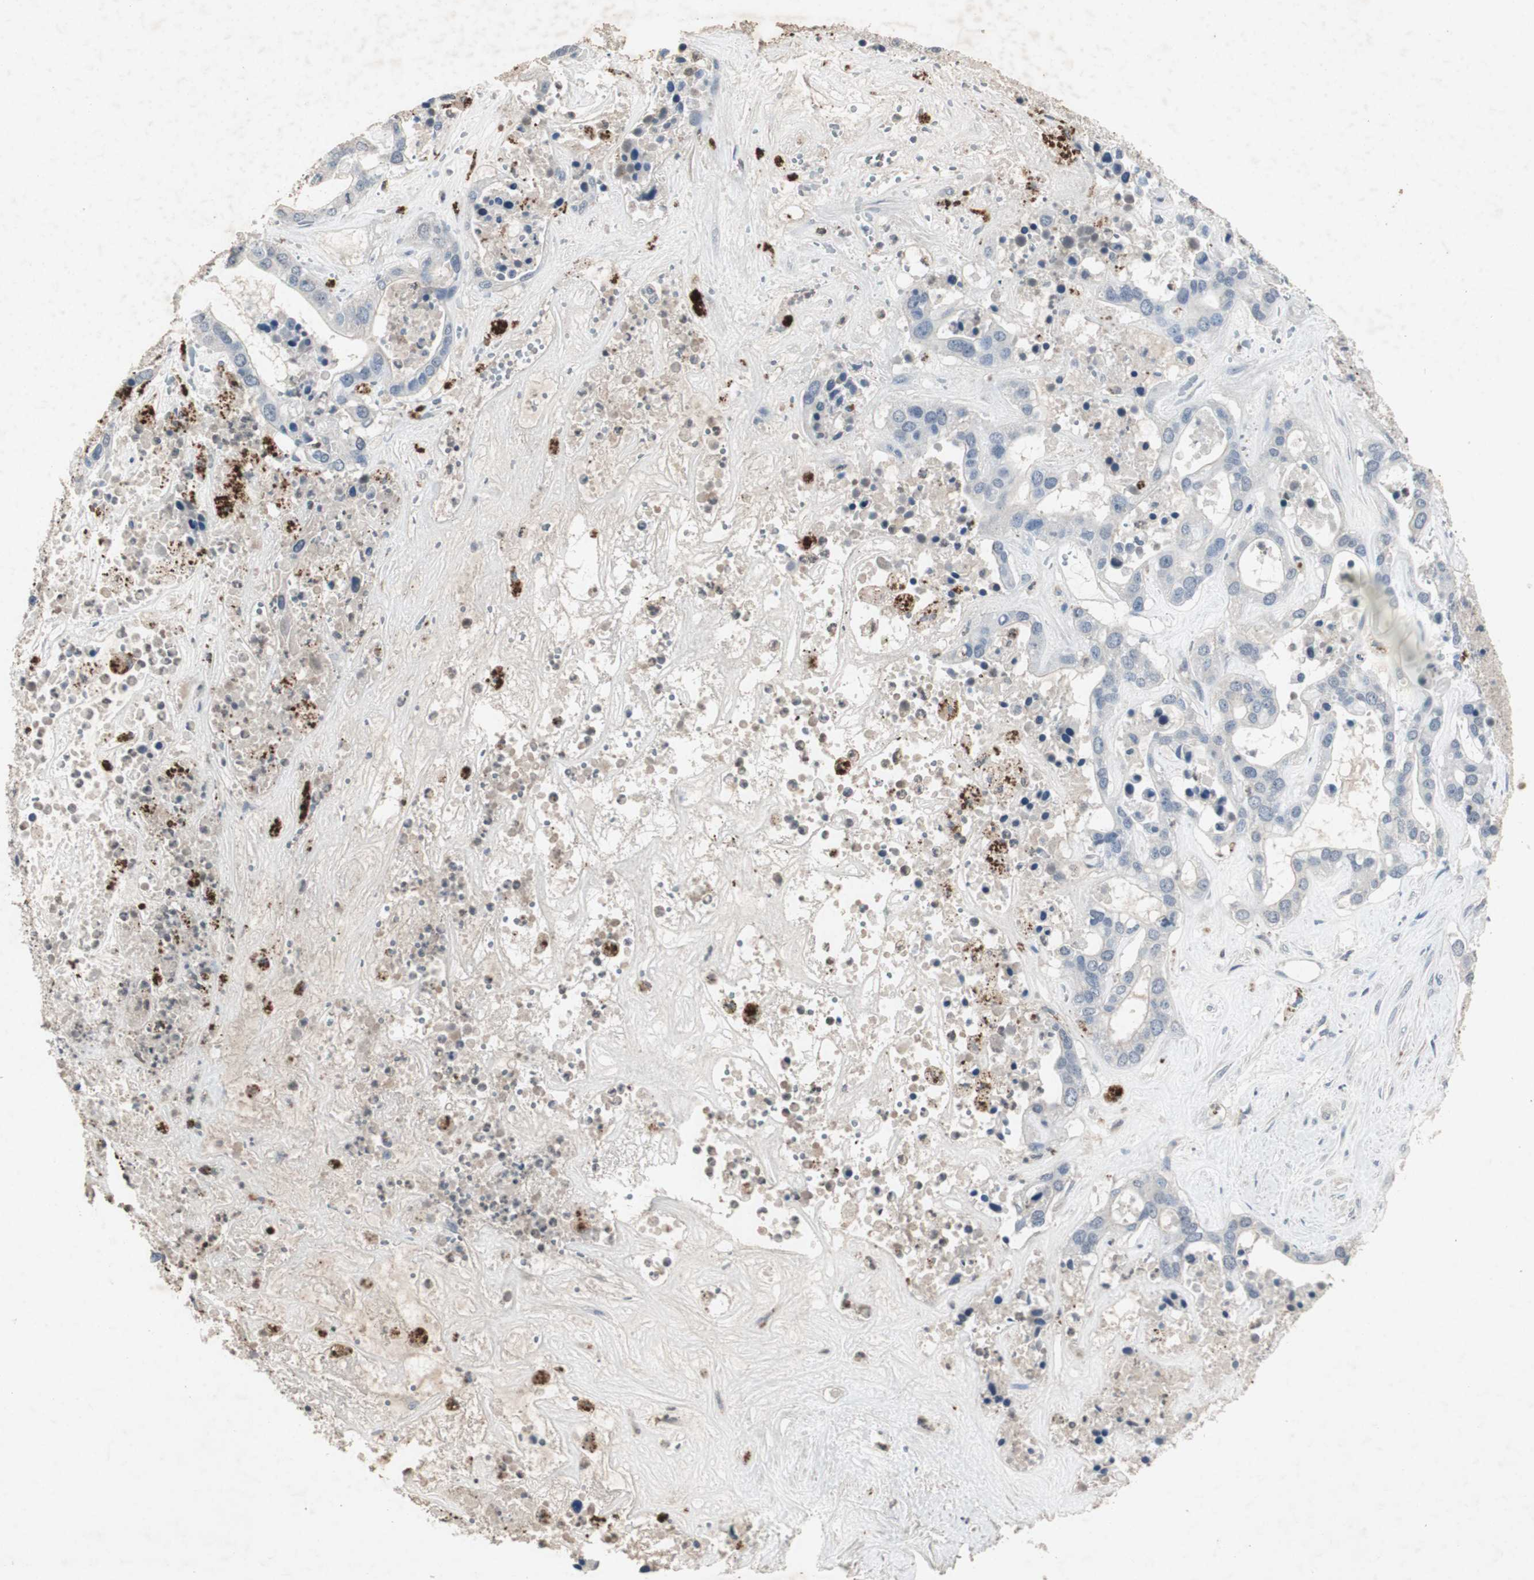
{"staining": {"intensity": "negative", "quantity": "none", "location": "none"}, "tissue": "liver cancer", "cell_type": "Tumor cells", "image_type": "cancer", "snomed": [{"axis": "morphology", "description": "Cholangiocarcinoma"}, {"axis": "topography", "description": "Liver"}], "caption": "Liver cancer was stained to show a protein in brown. There is no significant positivity in tumor cells.", "gene": "ADNP2", "patient": {"sex": "female", "age": 65}}